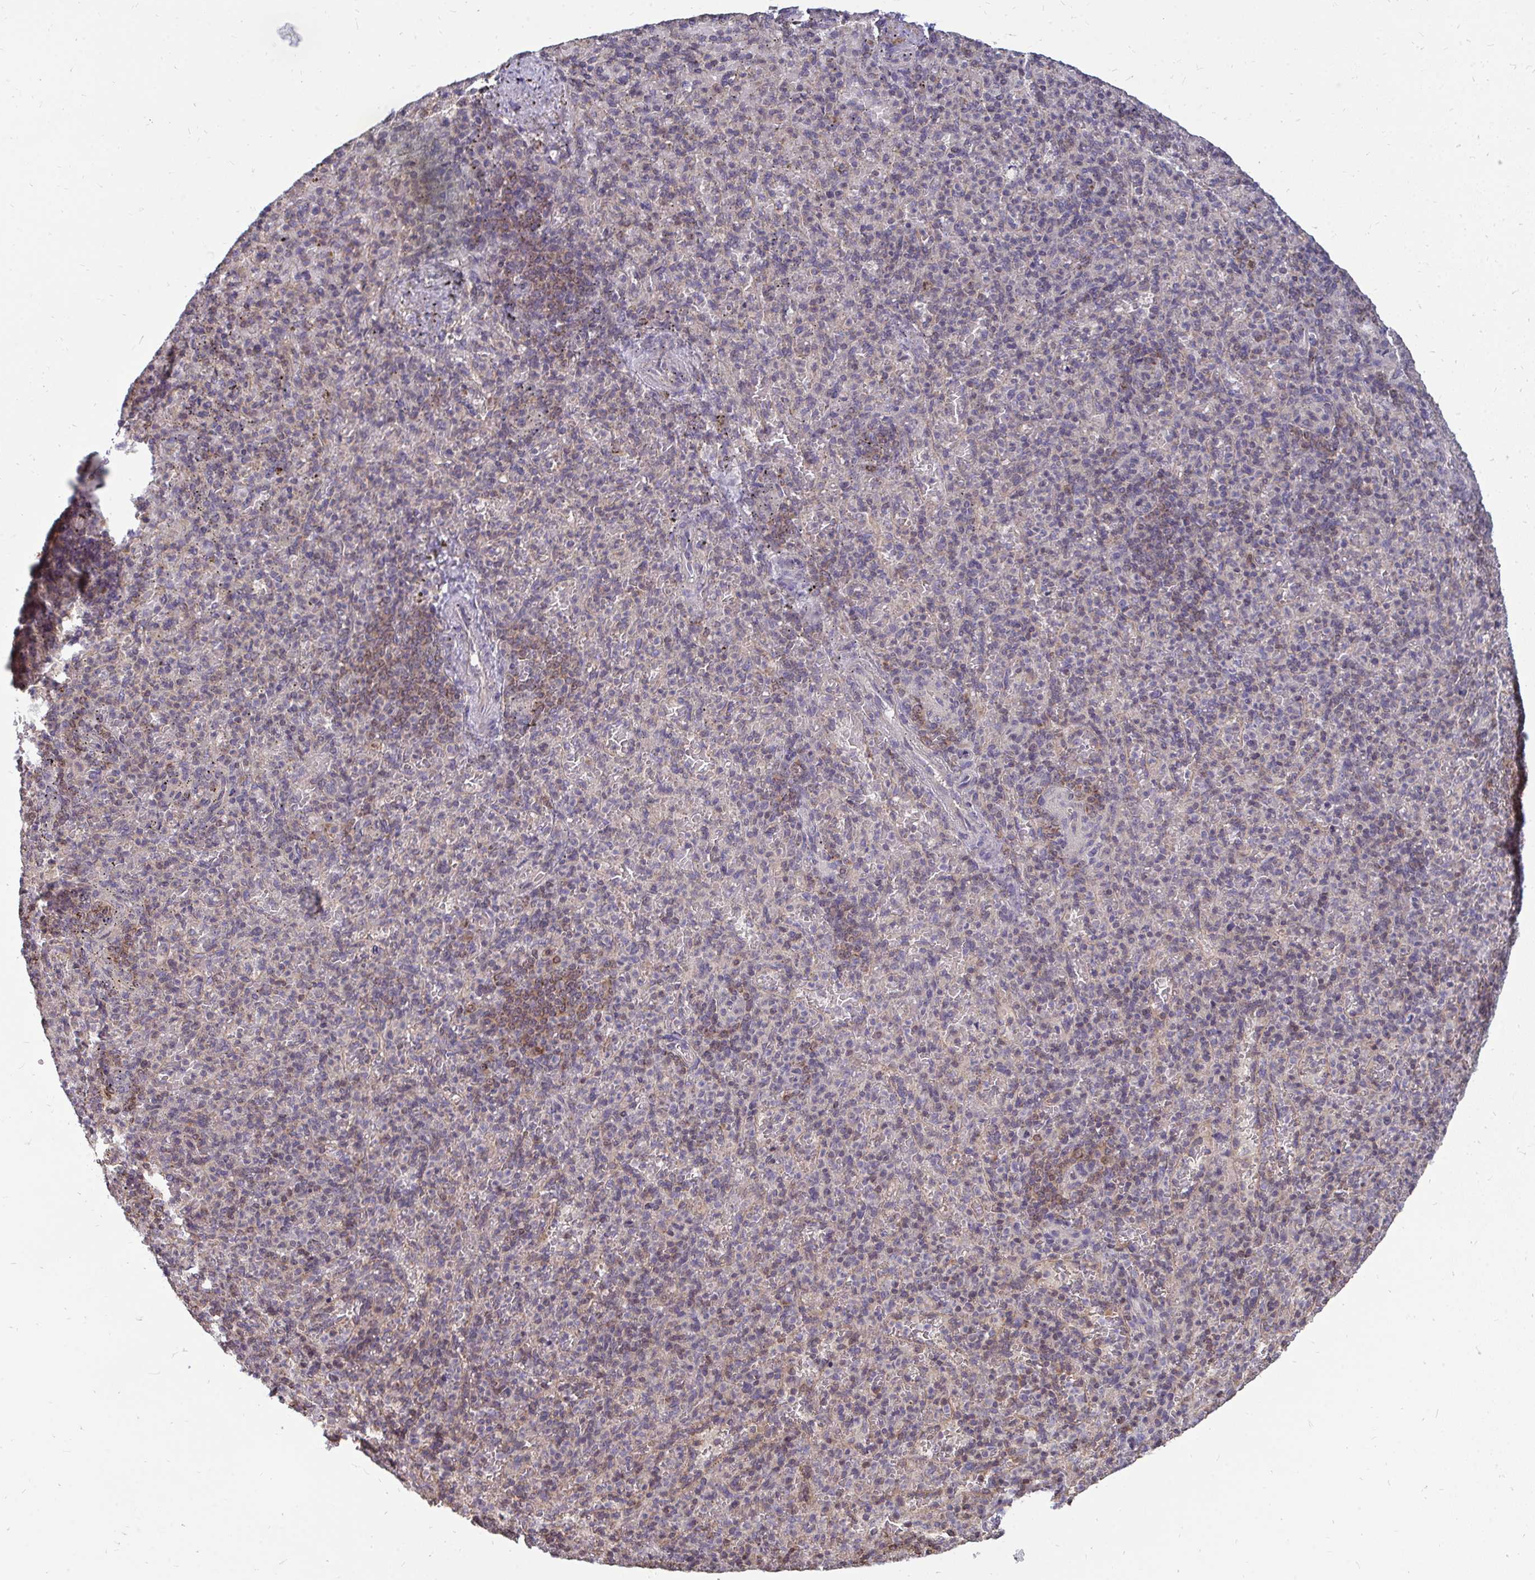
{"staining": {"intensity": "moderate", "quantity": "25%-75%", "location": "cytoplasmic/membranous"}, "tissue": "spleen", "cell_type": "Cells in red pulp", "image_type": "normal", "snomed": [{"axis": "morphology", "description": "Normal tissue, NOS"}, {"axis": "topography", "description": "Spleen"}], "caption": "Moderate cytoplasmic/membranous protein staining is appreciated in approximately 25%-75% of cells in red pulp in spleen.", "gene": "DNAJA2", "patient": {"sex": "female", "age": 74}}